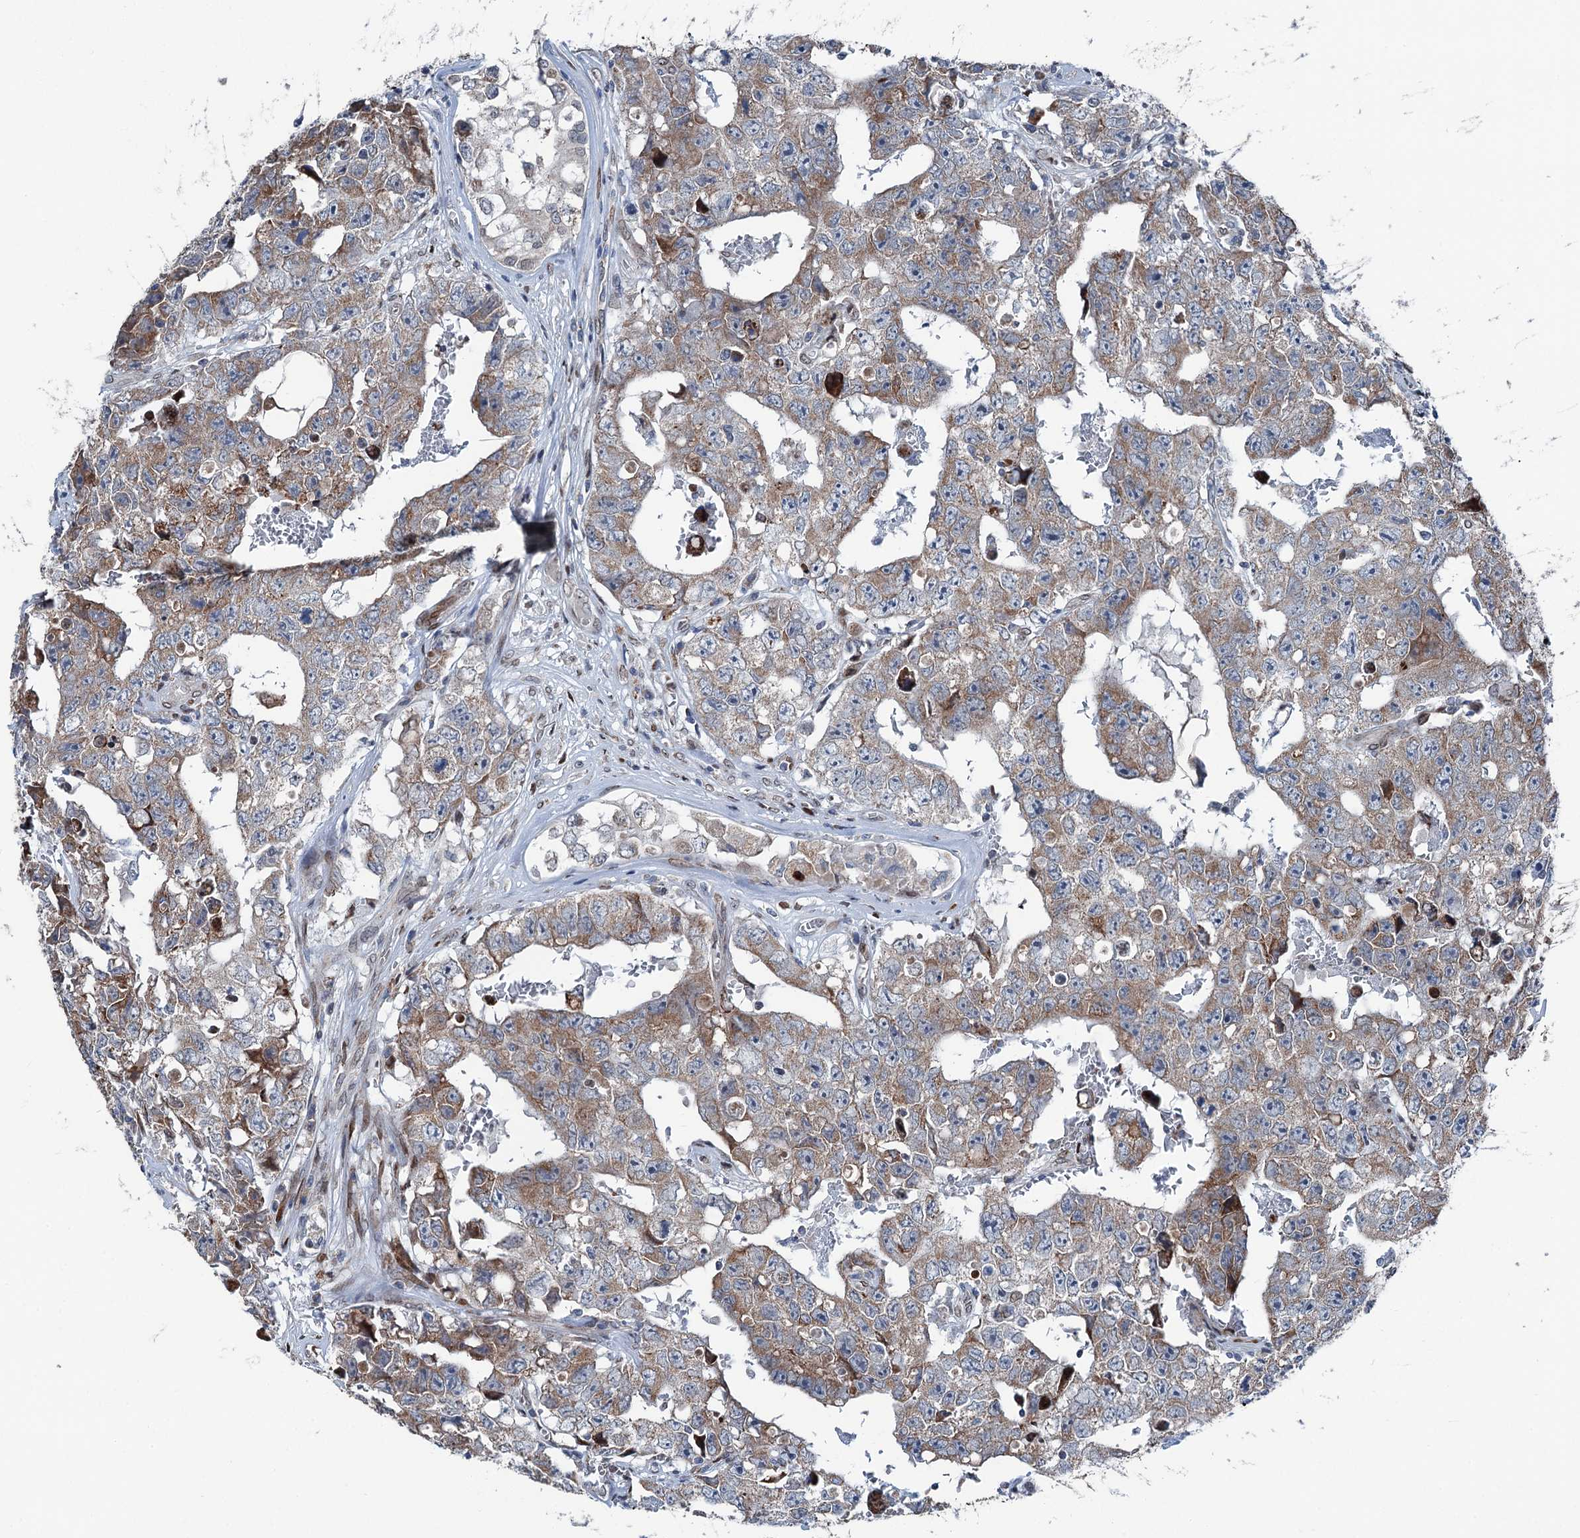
{"staining": {"intensity": "moderate", "quantity": "25%-75%", "location": "cytoplasmic/membranous"}, "tissue": "testis cancer", "cell_type": "Tumor cells", "image_type": "cancer", "snomed": [{"axis": "morphology", "description": "Carcinoma, Embryonal, NOS"}, {"axis": "topography", "description": "Testis"}], "caption": "This micrograph exhibits immunohistochemistry staining of human embryonal carcinoma (testis), with medium moderate cytoplasmic/membranous staining in about 25%-75% of tumor cells.", "gene": "MRPL14", "patient": {"sex": "male", "age": 17}}